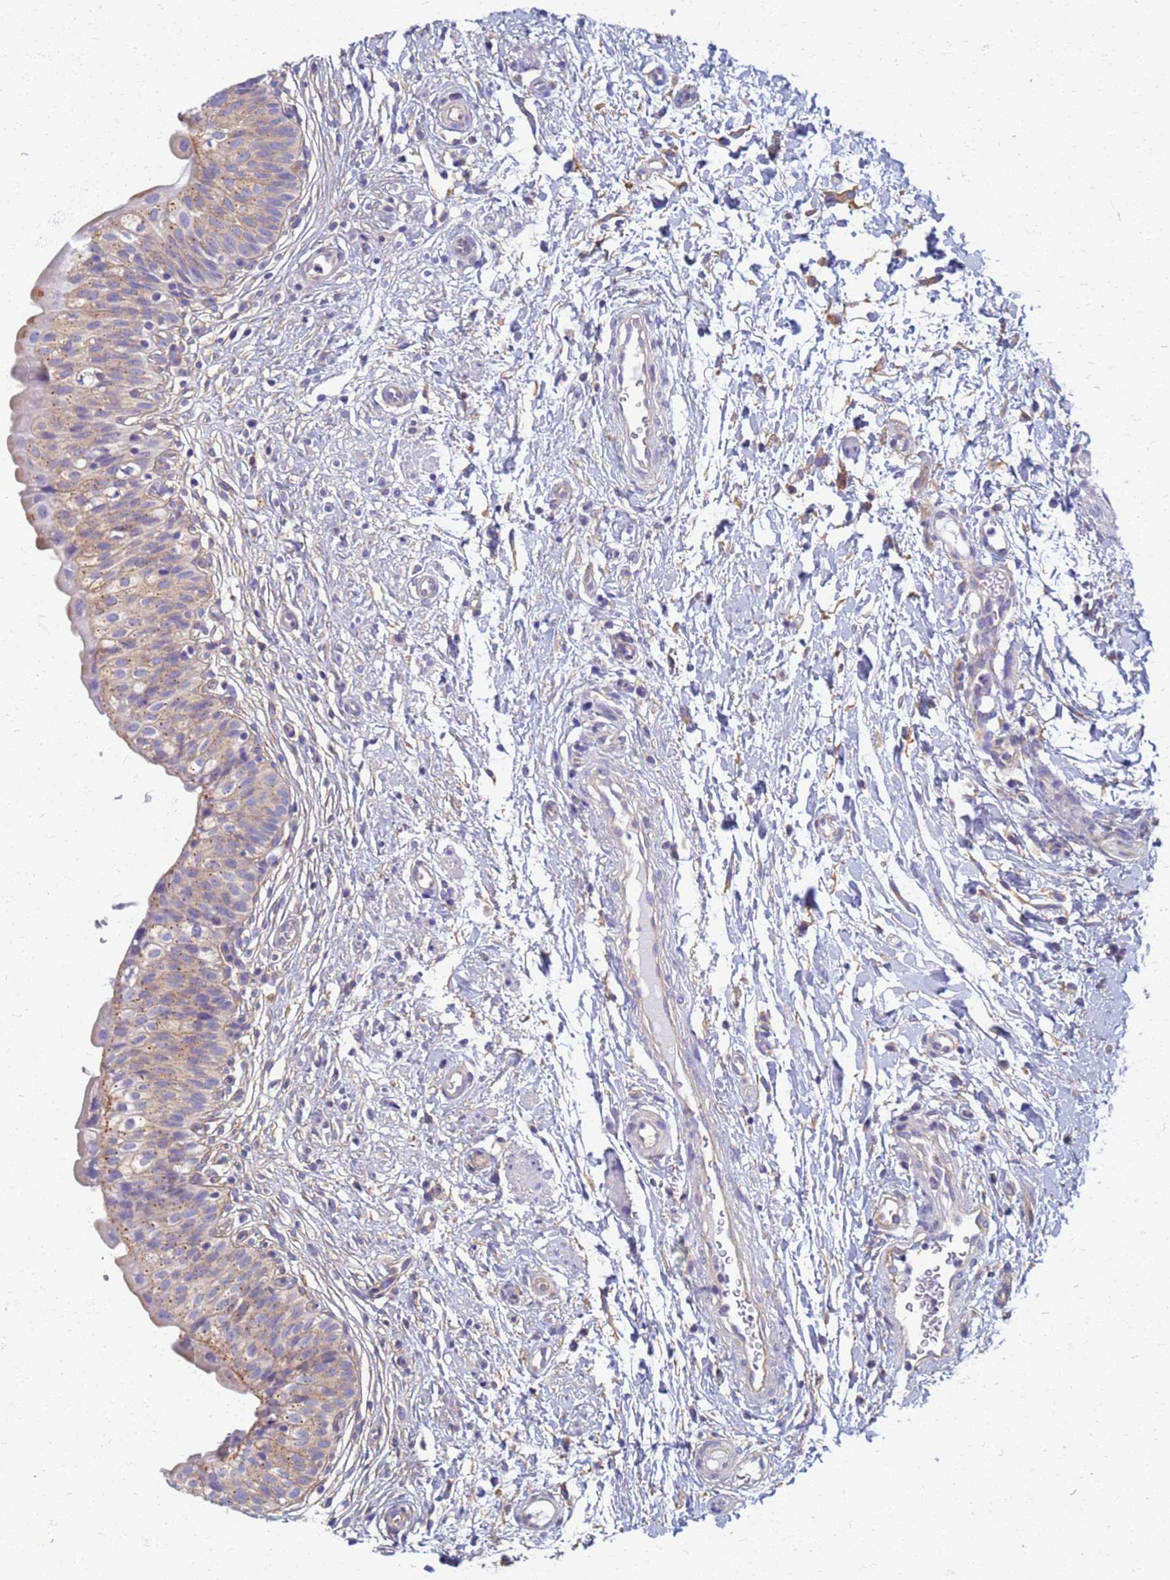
{"staining": {"intensity": "weak", "quantity": ">75%", "location": "cytoplasmic/membranous"}, "tissue": "urinary bladder", "cell_type": "Urothelial cells", "image_type": "normal", "snomed": [{"axis": "morphology", "description": "Normal tissue, NOS"}, {"axis": "topography", "description": "Urinary bladder"}], "caption": "High-magnification brightfield microscopy of benign urinary bladder stained with DAB (3,3'-diaminobenzidine) (brown) and counterstained with hematoxylin (blue). urothelial cells exhibit weak cytoplasmic/membranous staining is identified in about>75% of cells. The staining was performed using DAB (3,3'-diaminobenzidine) to visualize the protein expression in brown, while the nuclei were stained in blue with hematoxylin (Magnification: 20x).", "gene": "EEA1", "patient": {"sex": "male", "age": 55}}